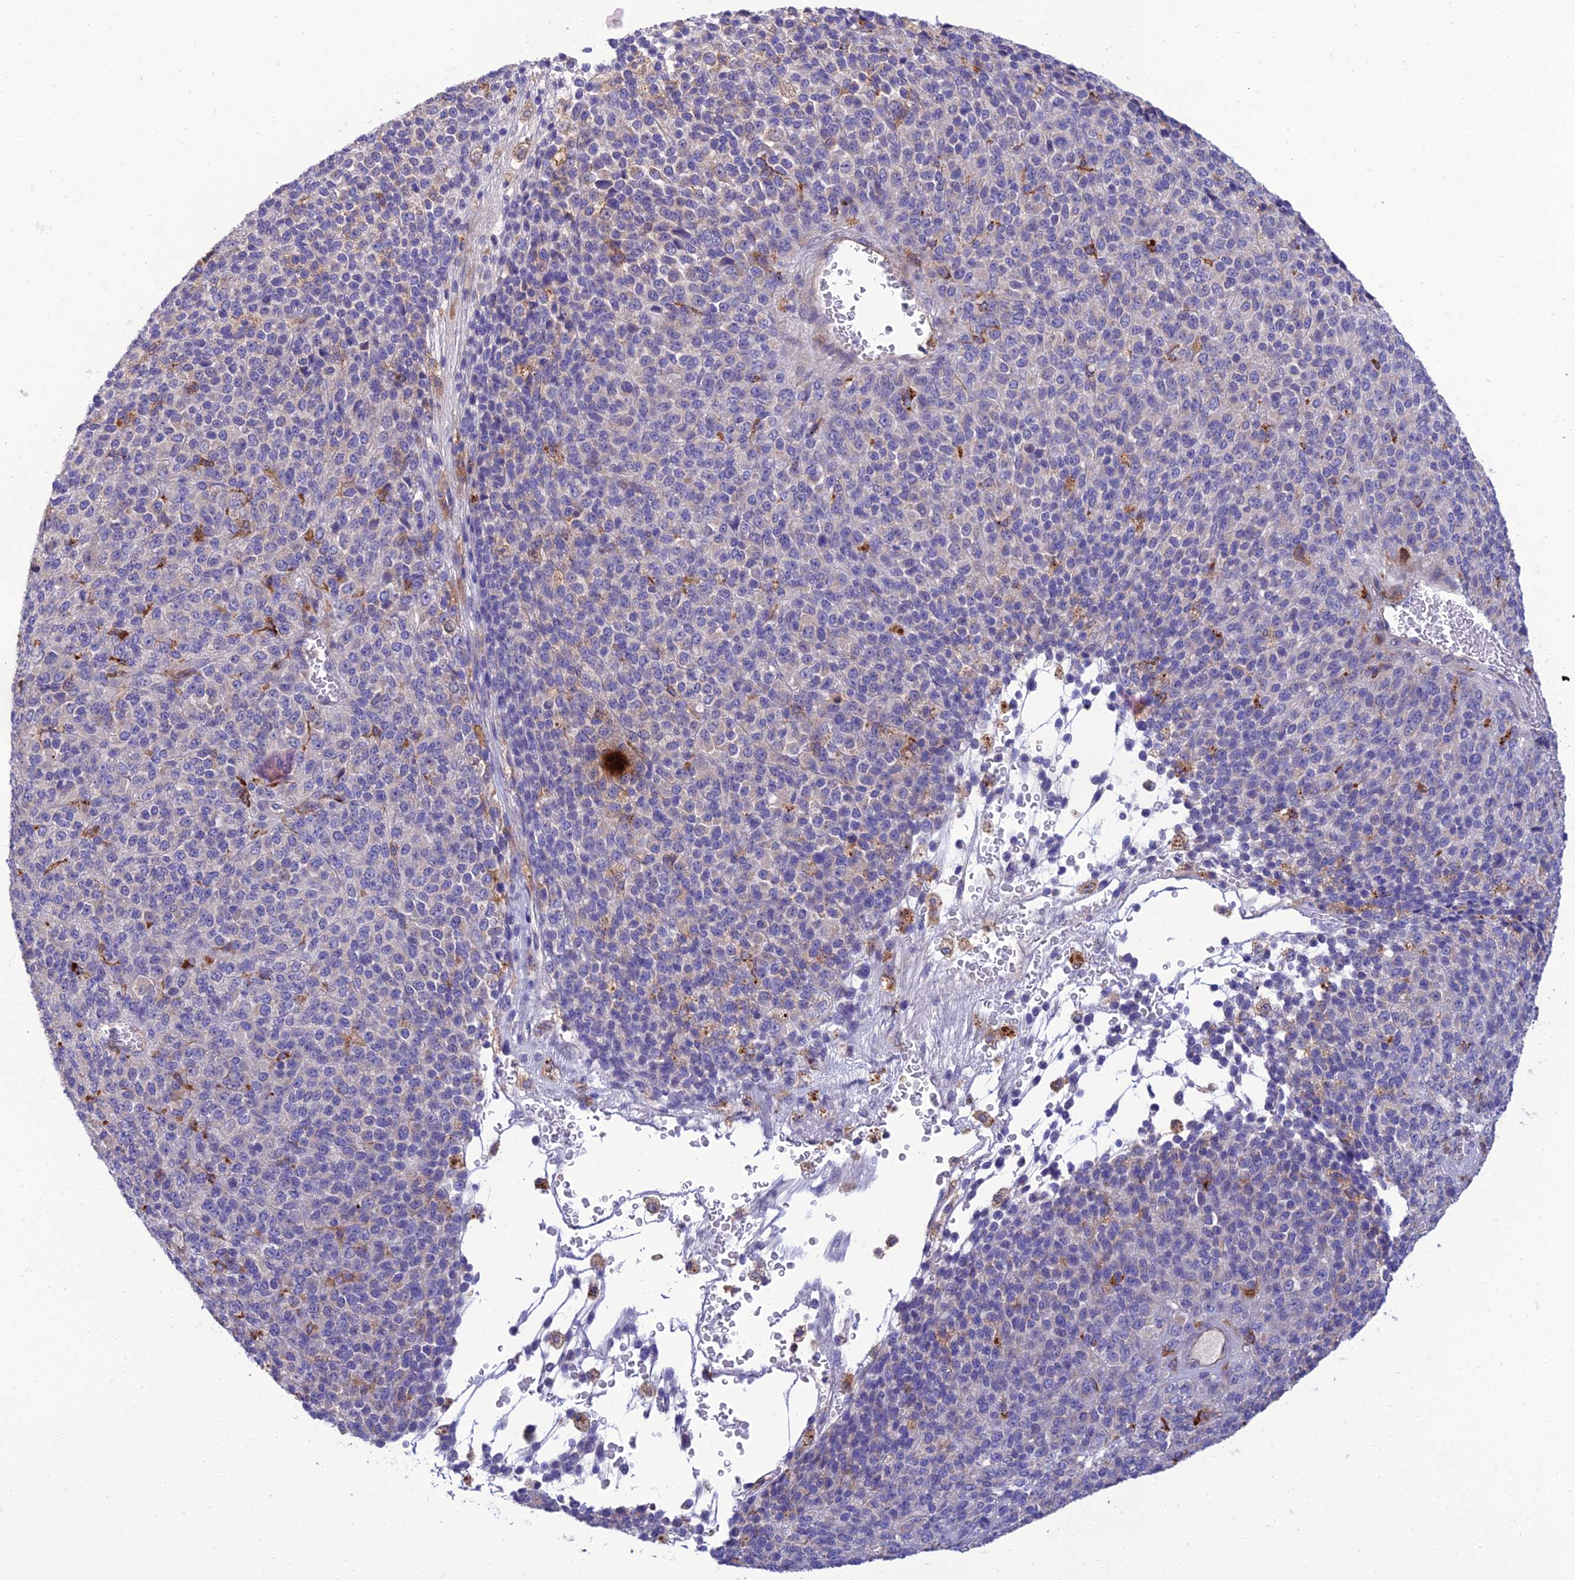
{"staining": {"intensity": "negative", "quantity": "none", "location": "none"}, "tissue": "melanoma", "cell_type": "Tumor cells", "image_type": "cancer", "snomed": [{"axis": "morphology", "description": "Malignant melanoma, Metastatic site"}, {"axis": "topography", "description": "Brain"}], "caption": "A micrograph of human malignant melanoma (metastatic site) is negative for staining in tumor cells.", "gene": "IRAK3", "patient": {"sex": "female", "age": 56}}